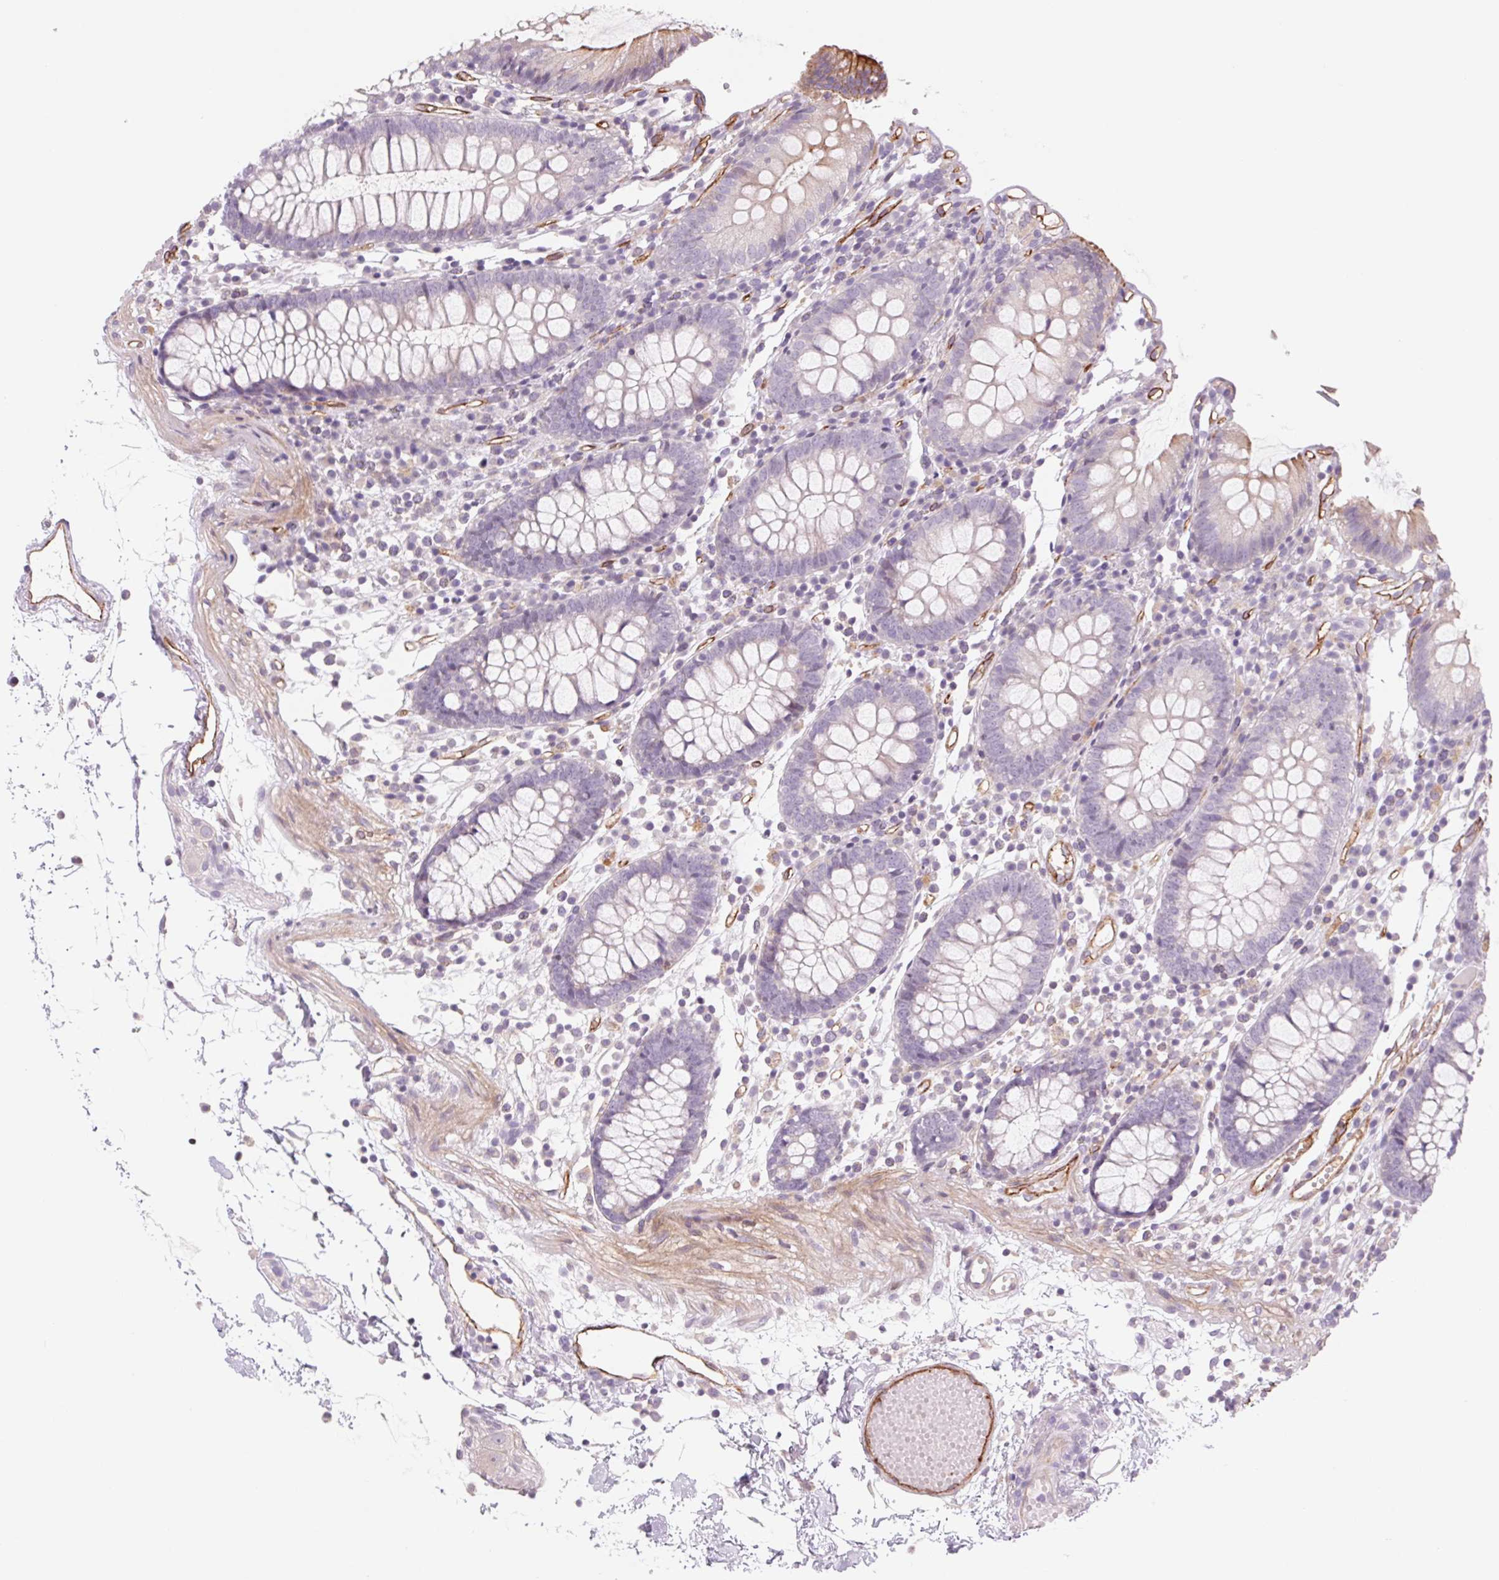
{"staining": {"intensity": "strong", "quantity": ">75%", "location": "cytoplasmic/membranous"}, "tissue": "colon", "cell_type": "Endothelial cells", "image_type": "normal", "snomed": [{"axis": "morphology", "description": "Normal tissue, NOS"}, {"axis": "morphology", "description": "Adenocarcinoma, NOS"}, {"axis": "topography", "description": "Colon"}], "caption": "Strong cytoplasmic/membranous staining is present in approximately >75% of endothelial cells in unremarkable colon.", "gene": "MS4A13", "patient": {"sex": "male", "age": 83}}